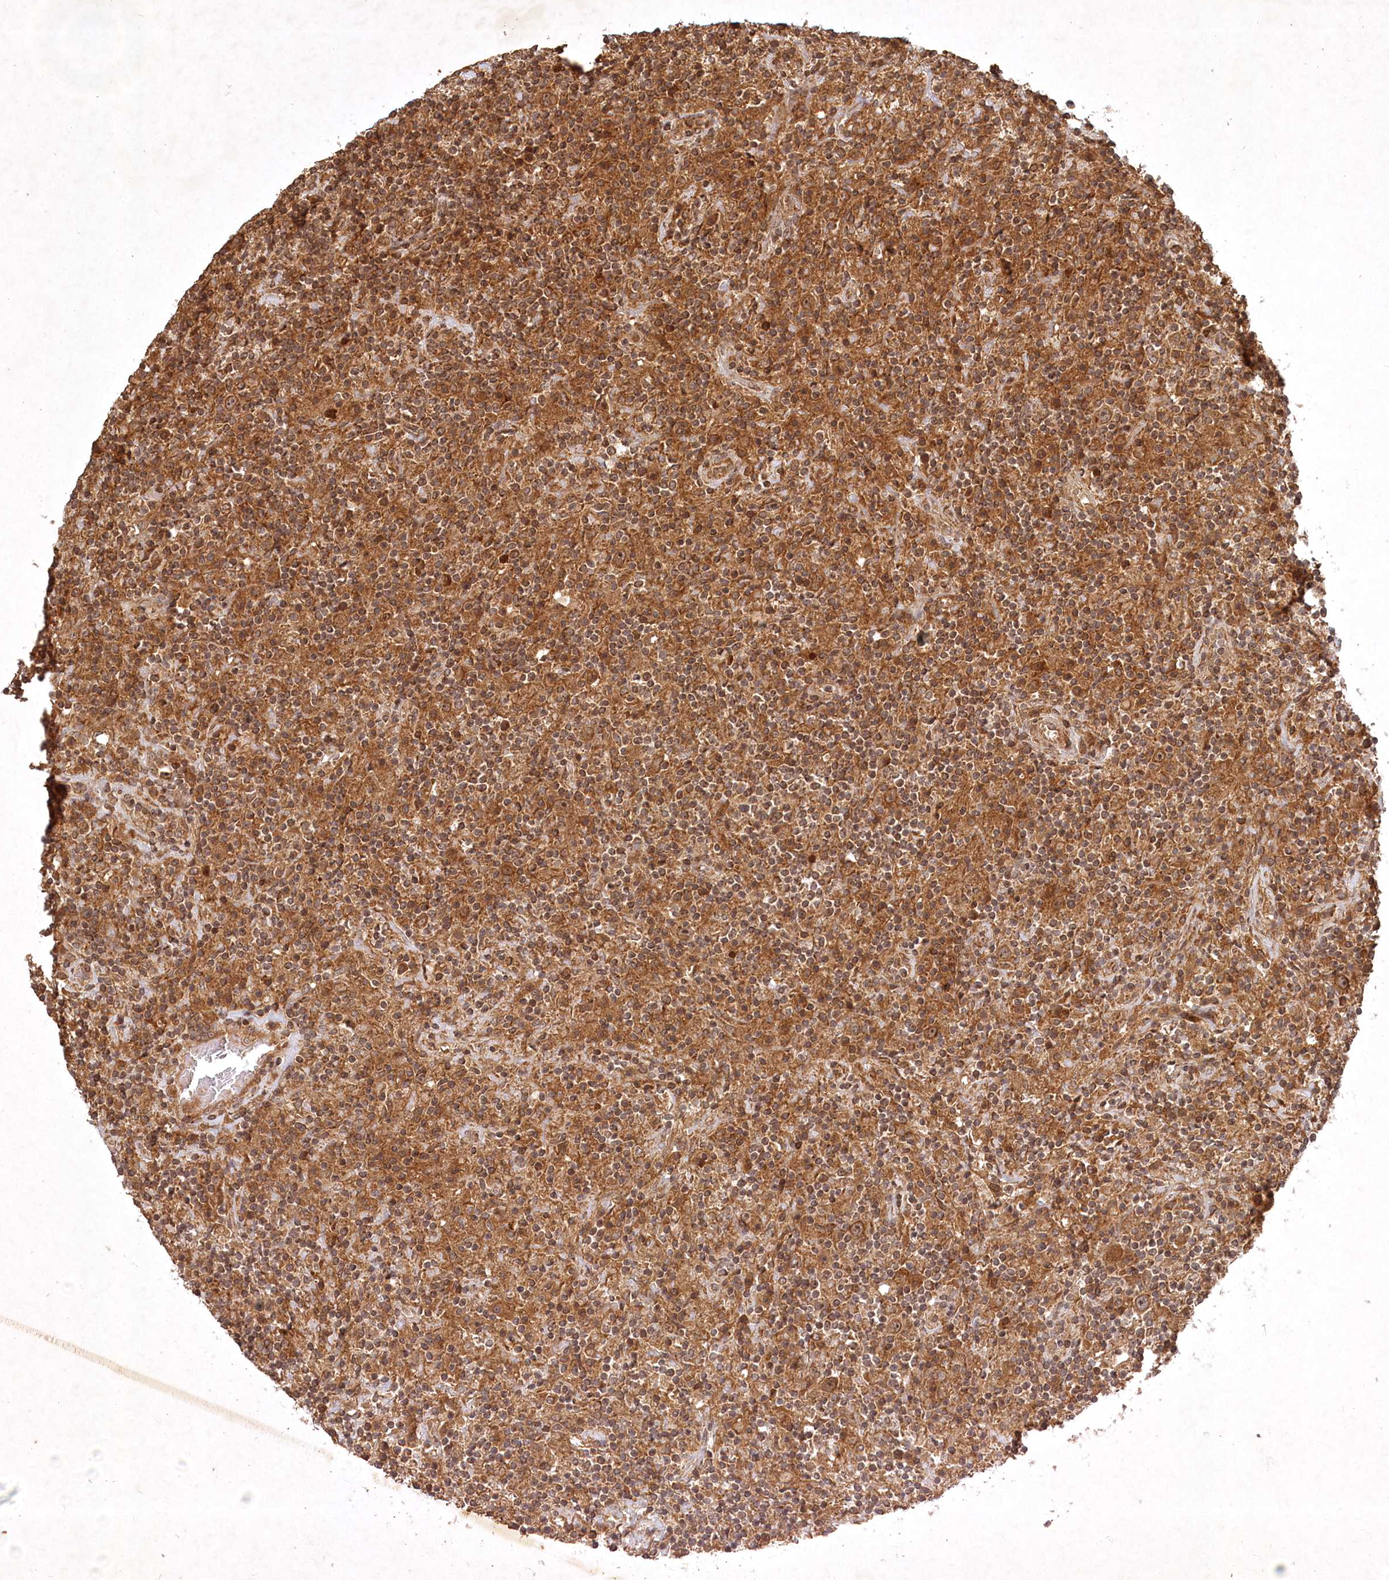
{"staining": {"intensity": "moderate", "quantity": ">75%", "location": "cytoplasmic/membranous"}, "tissue": "lymphoma", "cell_type": "Tumor cells", "image_type": "cancer", "snomed": [{"axis": "morphology", "description": "Hodgkin's disease, NOS"}, {"axis": "topography", "description": "Lymph node"}], "caption": "Immunohistochemical staining of human lymphoma demonstrates moderate cytoplasmic/membranous protein staining in approximately >75% of tumor cells.", "gene": "UNC93A", "patient": {"sex": "male", "age": 70}}